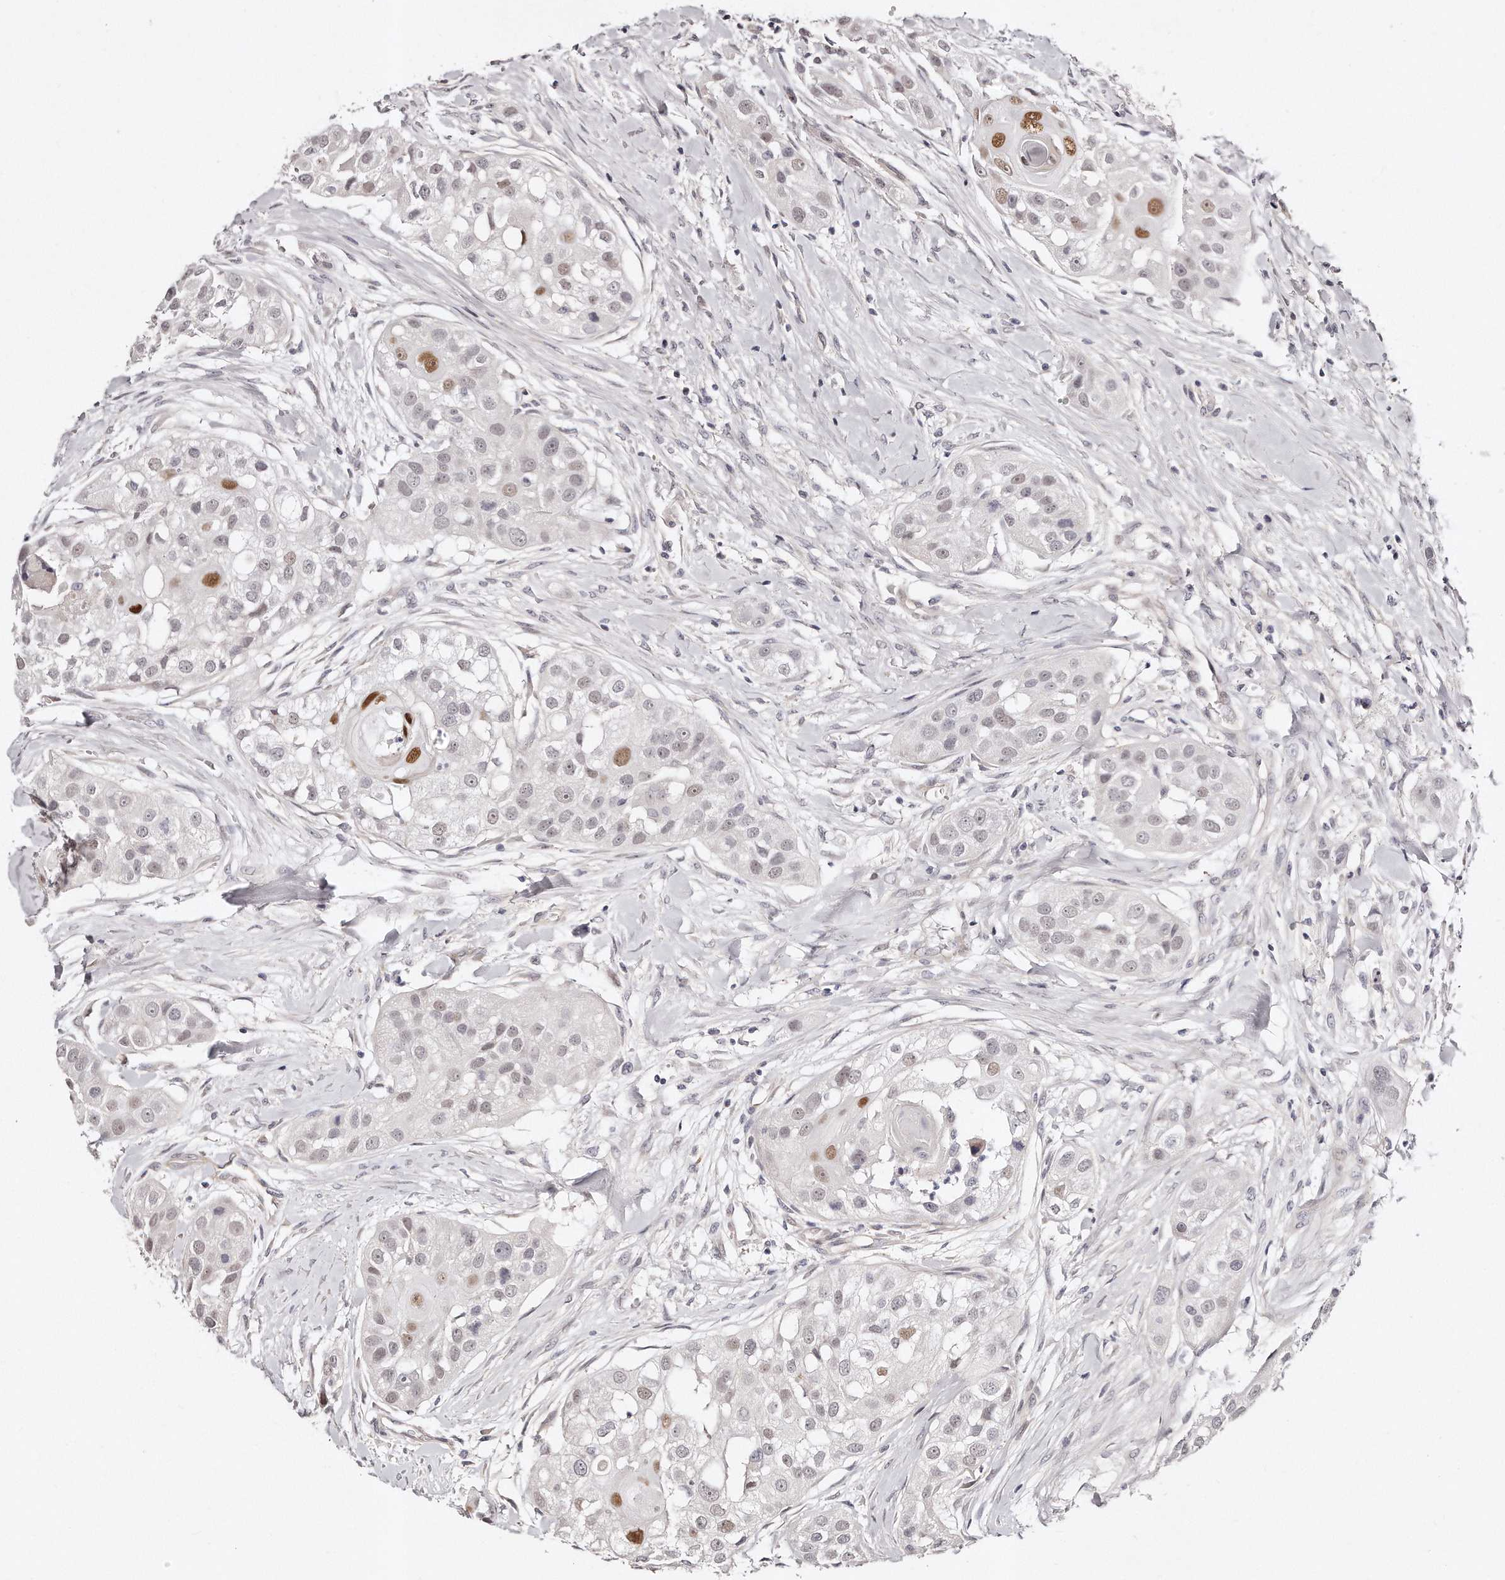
{"staining": {"intensity": "moderate", "quantity": "<25%", "location": "nuclear"}, "tissue": "head and neck cancer", "cell_type": "Tumor cells", "image_type": "cancer", "snomed": [{"axis": "morphology", "description": "Normal tissue, NOS"}, {"axis": "morphology", "description": "Squamous cell carcinoma, NOS"}, {"axis": "topography", "description": "Skeletal muscle"}, {"axis": "topography", "description": "Head-Neck"}], "caption": "Human head and neck cancer stained with a brown dye reveals moderate nuclear positive positivity in approximately <25% of tumor cells.", "gene": "CASZ1", "patient": {"sex": "male", "age": 51}}